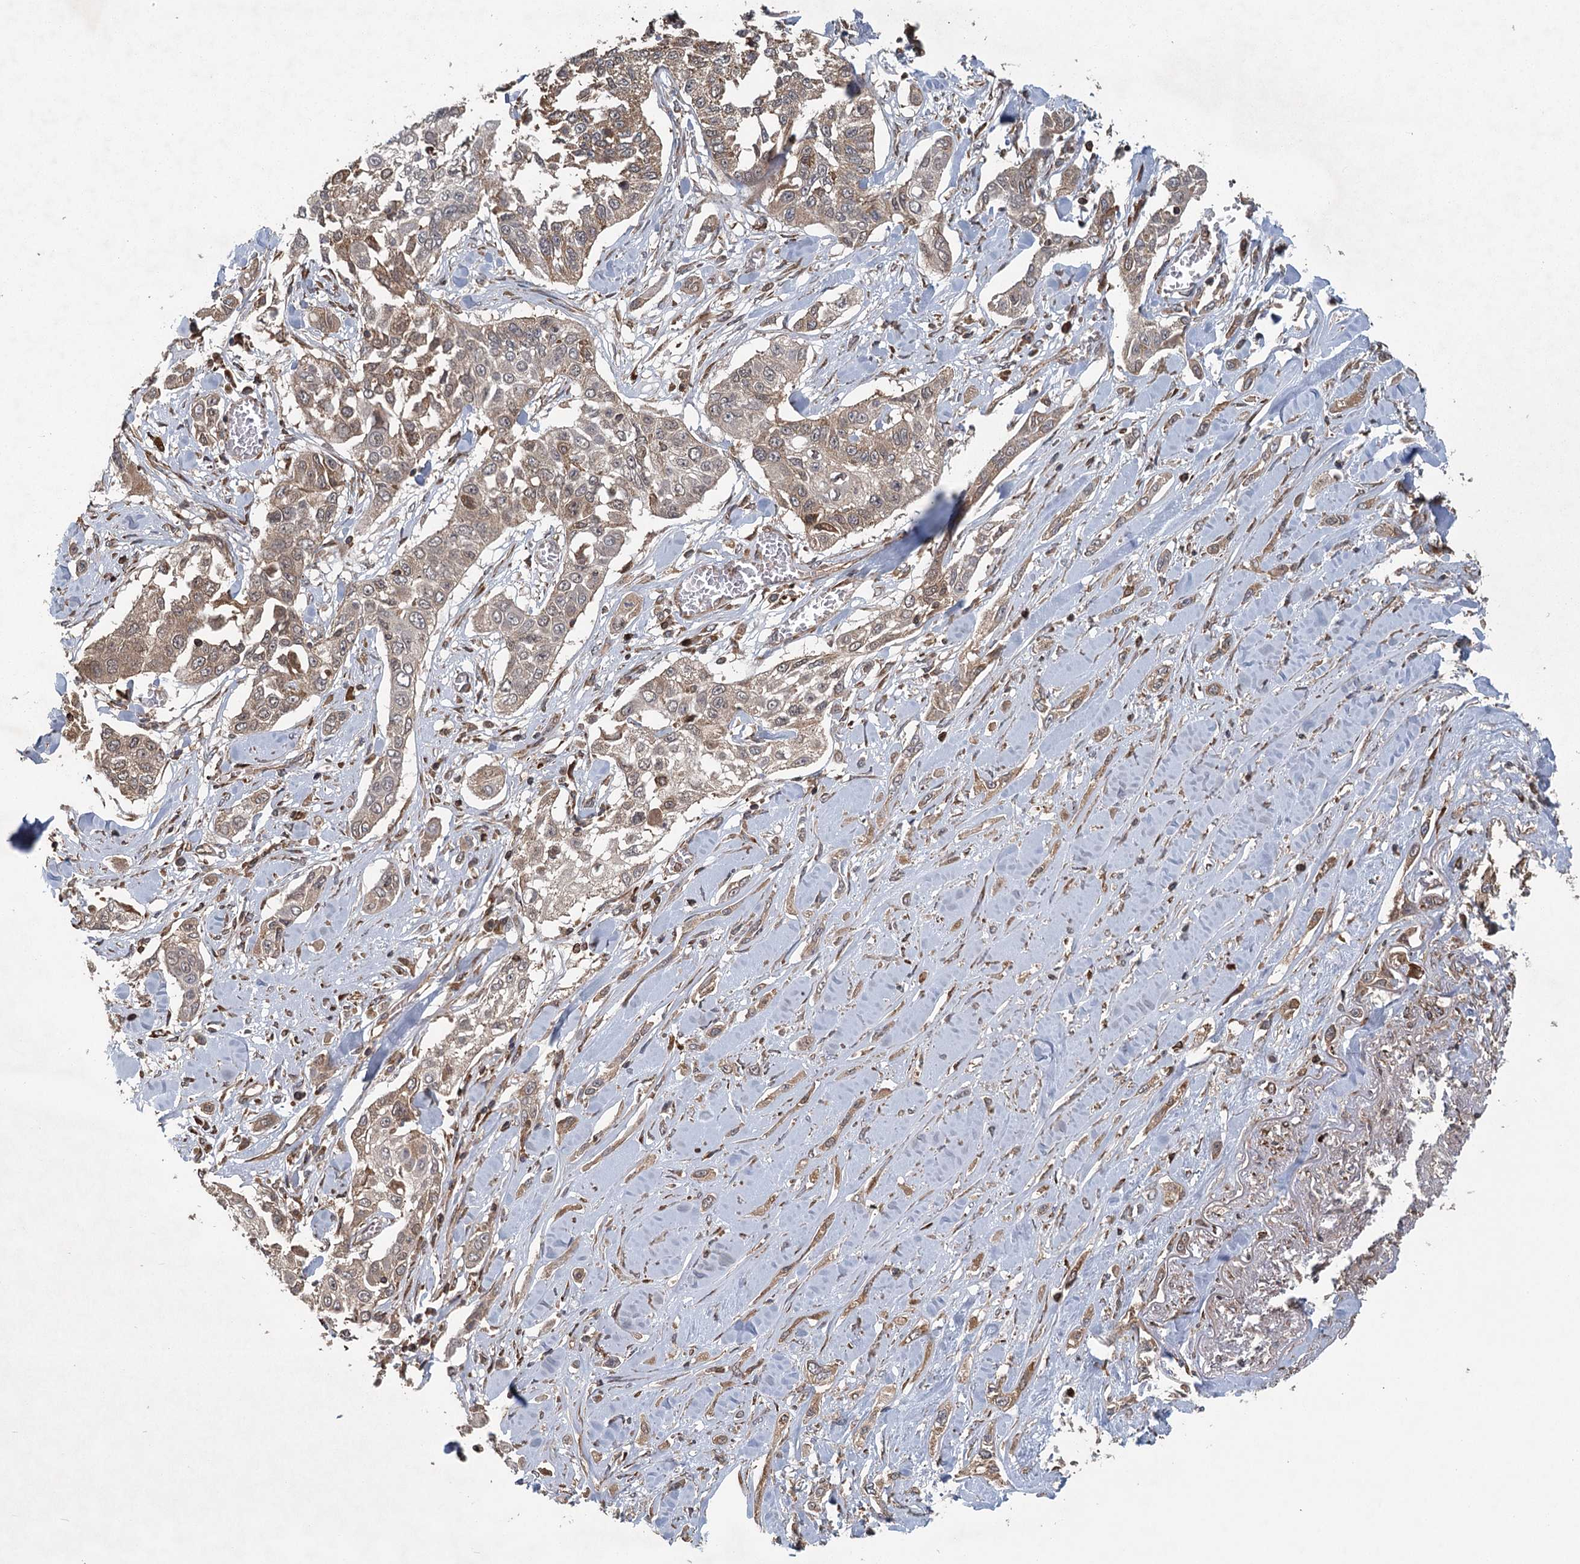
{"staining": {"intensity": "moderate", "quantity": ">75%", "location": "cytoplasmic/membranous"}, "tissue": "lung cancer", "cell_type": "Tumor cells", "image_type": "cancer", "snomed": [{"axis": "morphology", "description": "Squamous cell carcinoma, NOS"}, {"axis": "topography", "description": "Lung"}], "caption": "Immunohistochemical staining of human lung cancer (squamous cell carcinoma) displays medium levels of moderate cytoplasmic/membranous protein positivity in about >75% of tumor cells.", "gene": "PLEKHA7", "patient": {"sex": "male", "age": 71}}